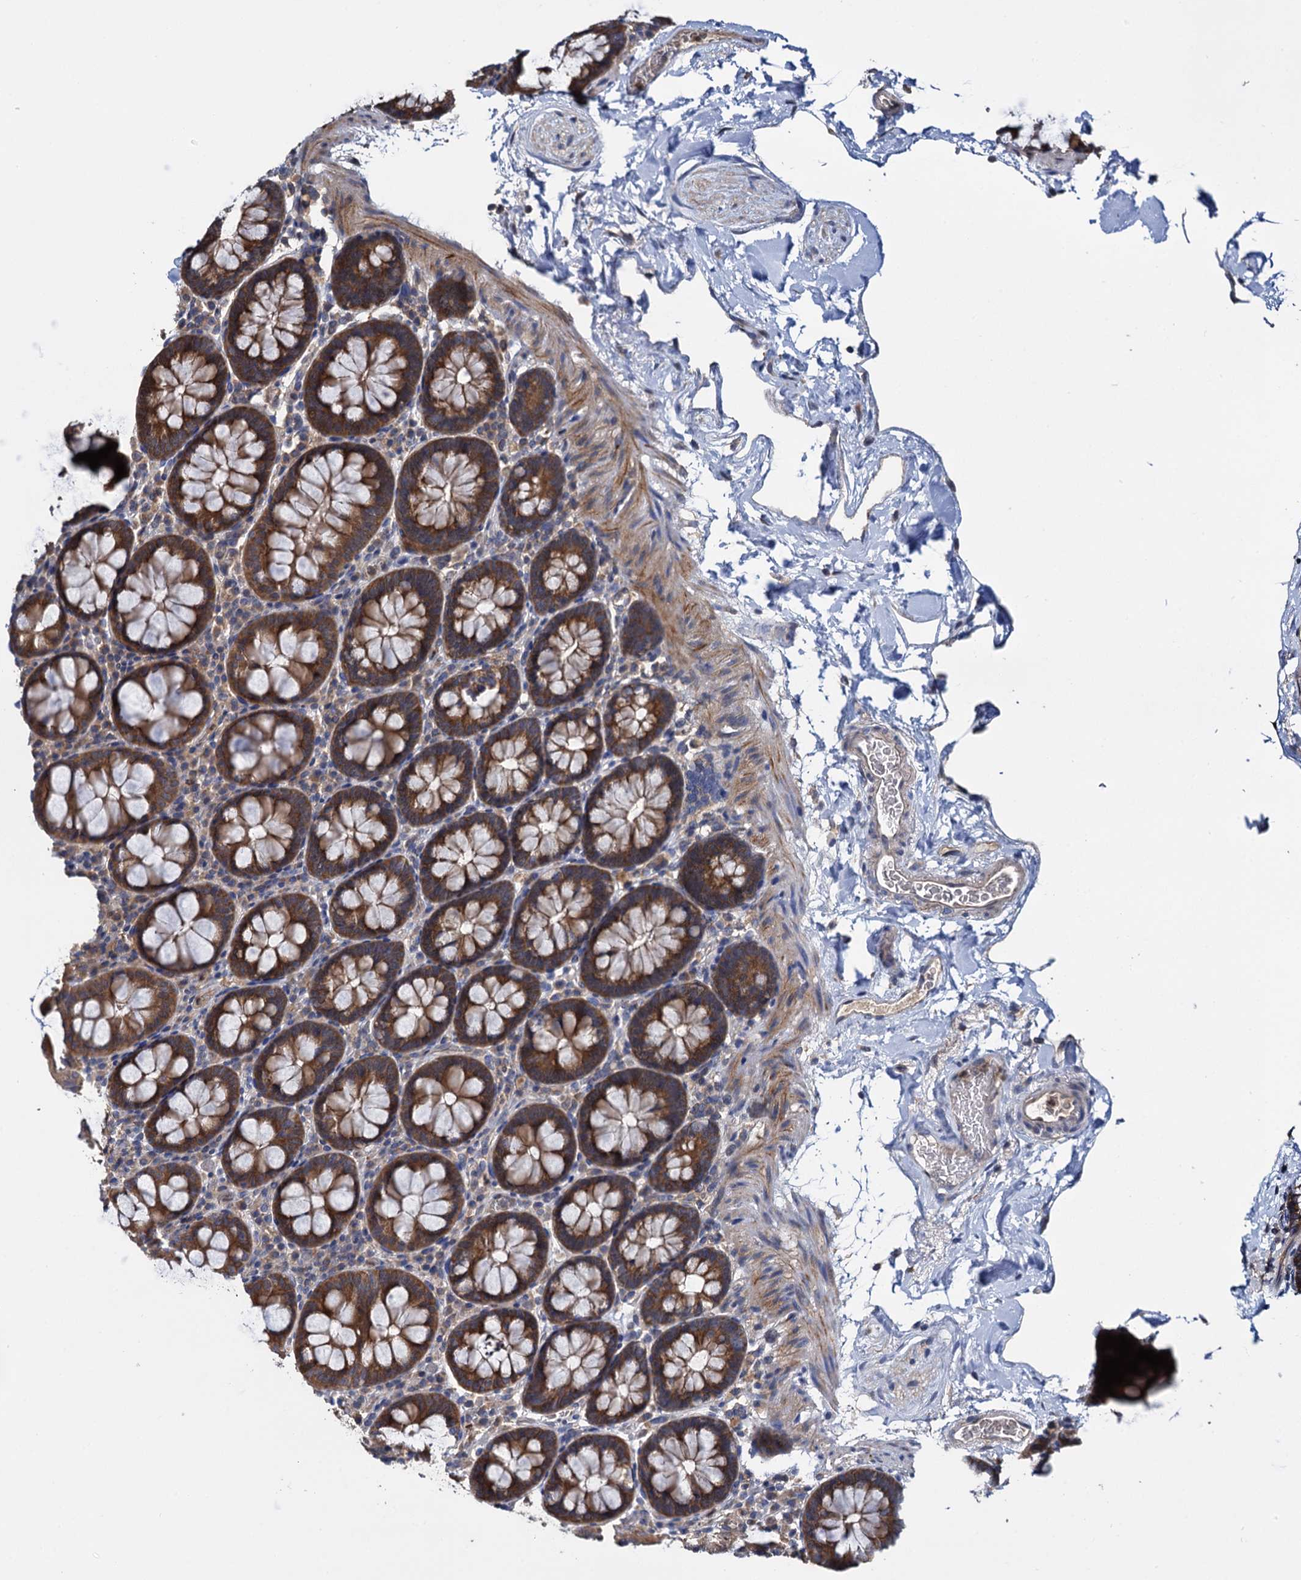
{"staining": {"intensity": "weak", "quantity": ">75%", "location": "cytoplasmic/membranous"}, "tissue": "colon", "cell_type": "Endothelial cells", "image_type": "normal", "snomed": [{"axis": "morphology", "description": "Normal tissue, NOS"}, {"axis": "topography", "description": "Colon"}], "caption": "Immunohistochemical staining of benign human colon reveals low levels of weak cytoplasmic/membranous positivity in about >75% of endothelial cells.", "gene": "CEP192", "patient": {"sex": "male", "age": 75}}